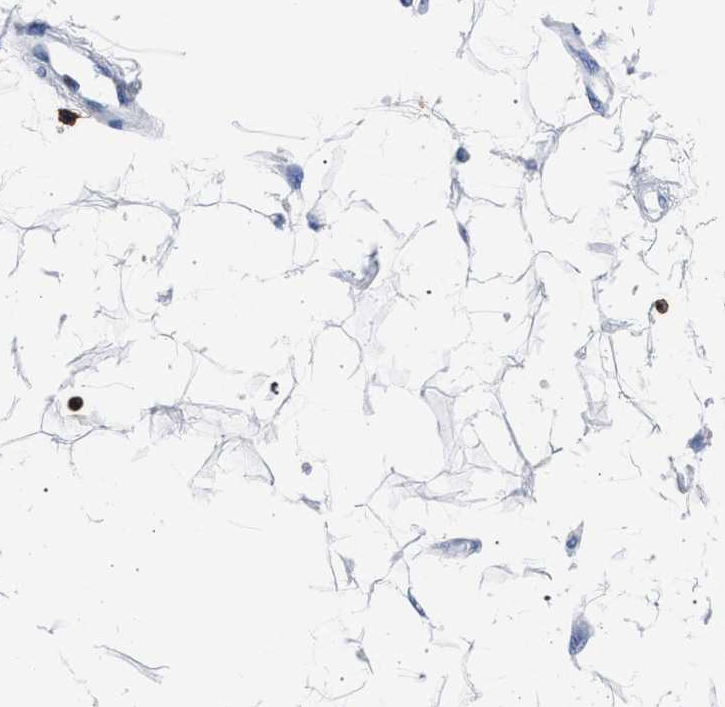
{"staining": {"intensity": "negative", "quantity": "none", "location": "none"}, "tissue": "adipose tissue", "cell_type": "Adipocytes", "image_type": "normal", "snomed": [{"axis": "morphology", "description": "Squamous cell carcinoma, NOS"}, {"axis": "topography", "description": "Skin"}], "caption": "Immunohistochemistry micrograph of benign adipose tissue: human adipose tissue stained with DAB (3,3'-diaminobenzidine) exhibits no significant protein staining in adipocytes.", "gene": "KLRK1", "patient": {"sex": "male", "age": 83}}